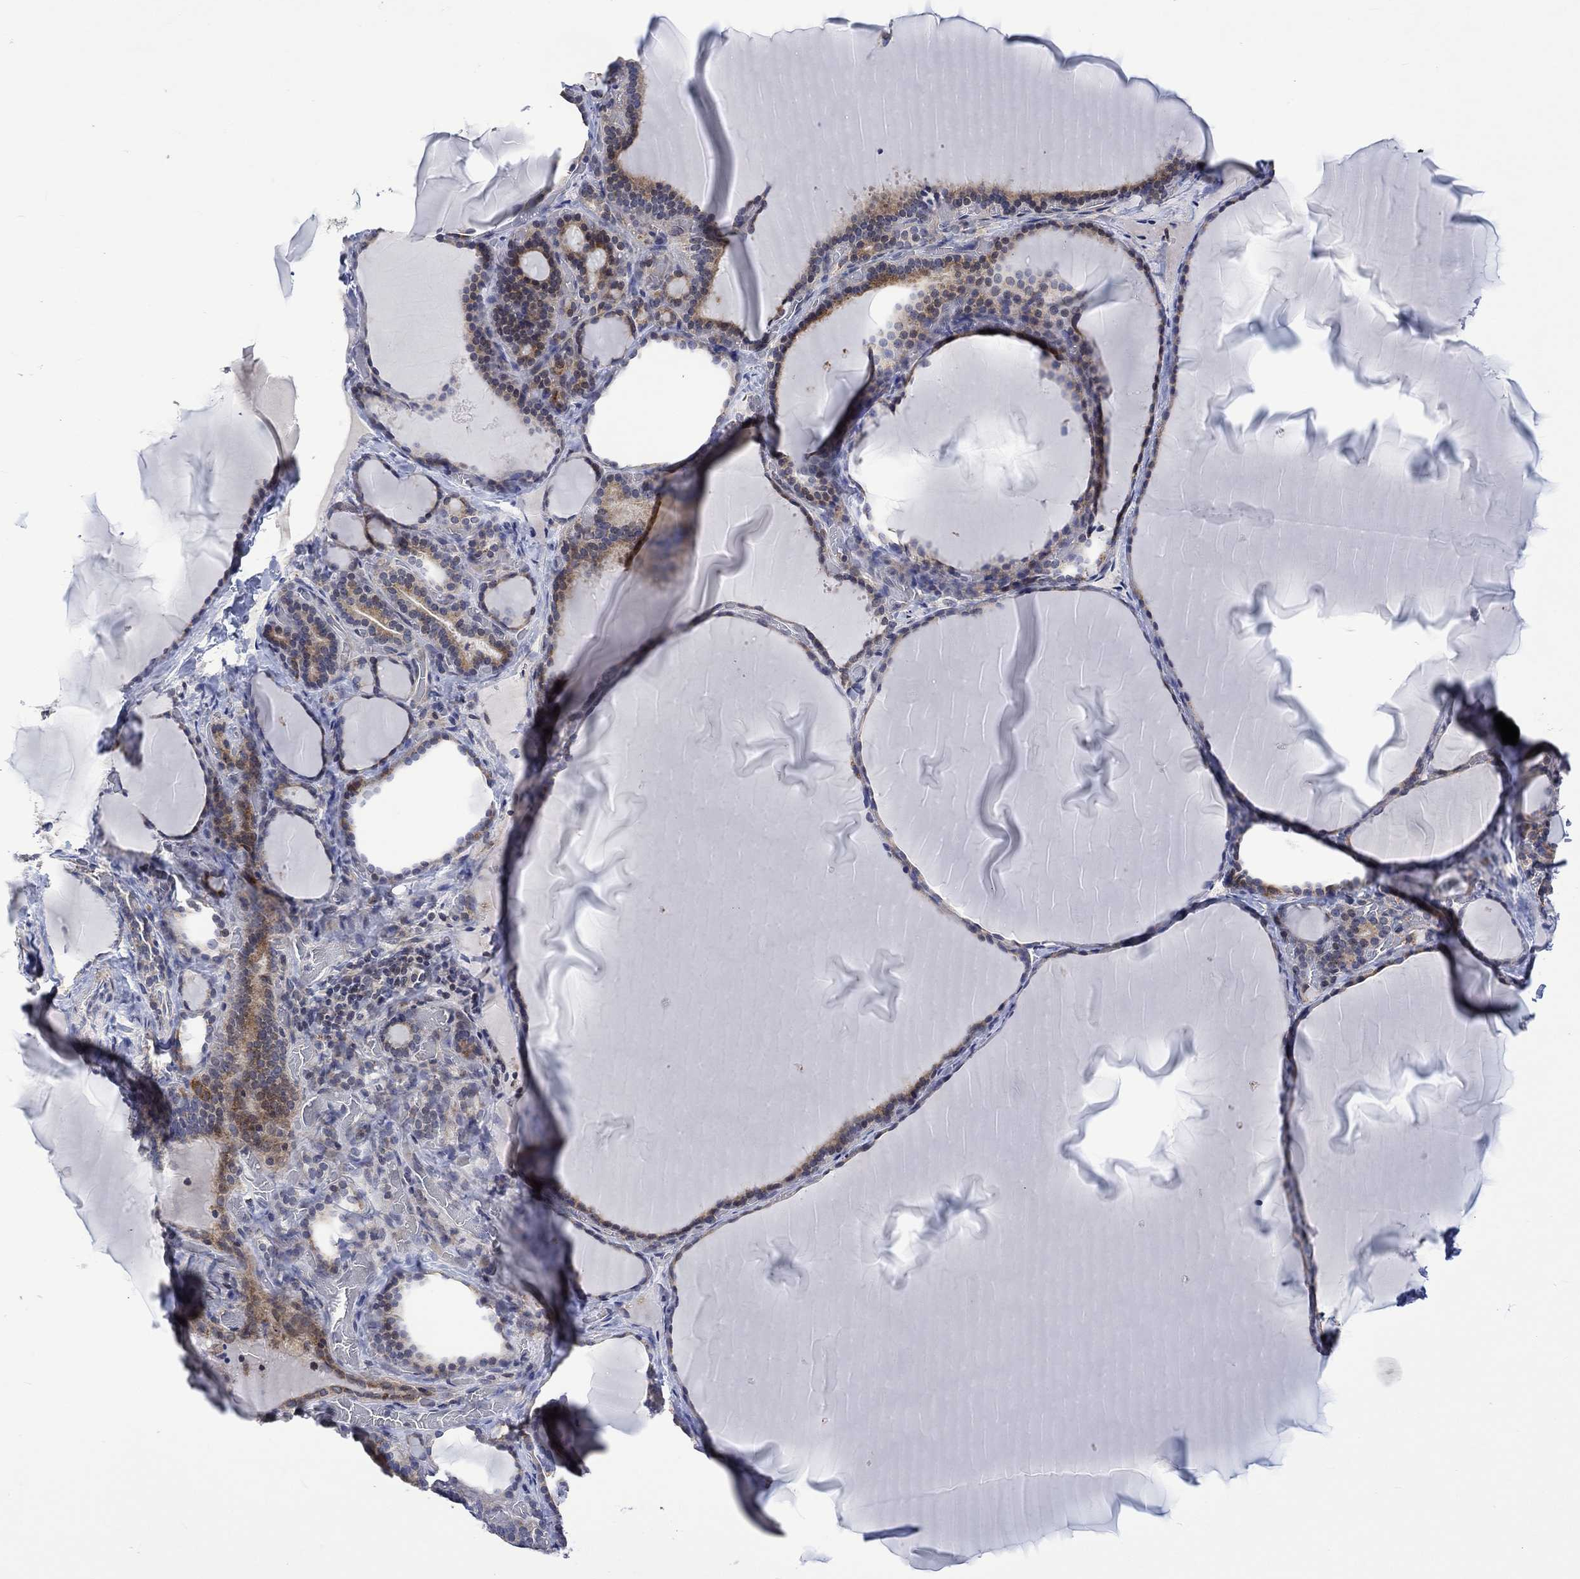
{"staining": {"intensity": "moderate", "quantity": "<25%", "location": "cytoplasmic/membranous"}, "tissue": "thyroid gland", "cell_type": "Glandular cells", "image_type": "normal", "snomed": [{"axis": "morphology", "description": "Normal tissue, NOS"}, {"axis": "morphology", "description": "Hyperplasia, NOS"}, {"axis": "topography", "description": "Thyroid gland"}], "caption": "Immunohistochemistry (IHC) of normal thyroid gland shows low levels of moderate cytoplasmic/membranous expression in about <25% of glandular cells. (IHC, brightfield microscopy, high magnification).", "gene": "SLC48A1", "patient": {"sex": "female", "age": 27}}